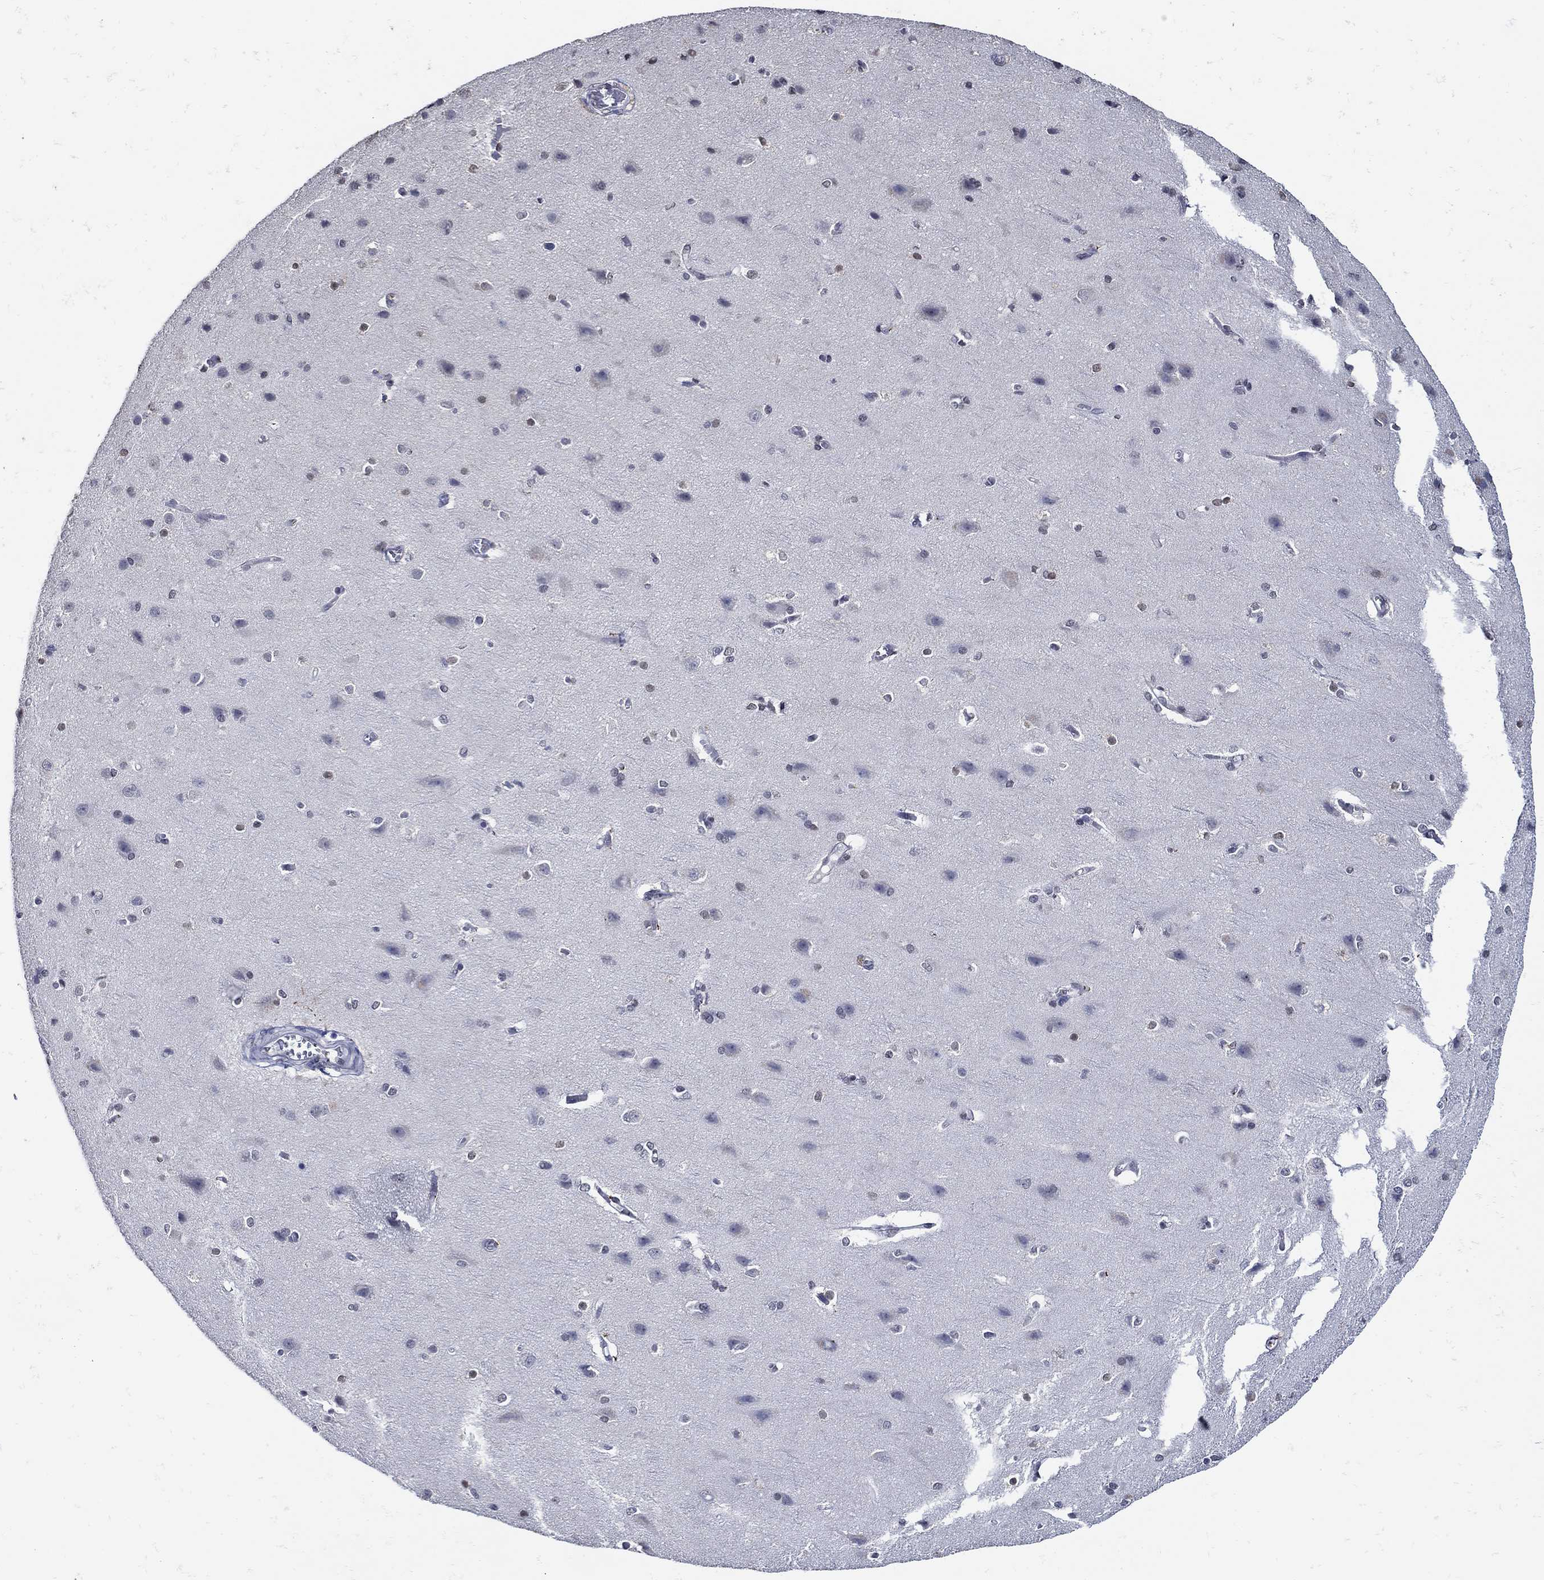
{"staining": {"intensity": "negative", "quantity": "none", "location": "none"}, "tissue": "cerebral cortex", "cell_type": "Endothelial cells", "image_type": "normal", "snomed": [{"axis": "morphology", "description": "Normal tissue, NOS"}, {"axis": "topography", "description": "Cerebral cortex"}], "caption": "This is an immunohistochemistry (IHC) photomicrograph of unremarkable cerebral cortex. There is no expression in endothelial cells.", "gene": "KCNN3", "patient": {"sex": "male", "age": 37}}